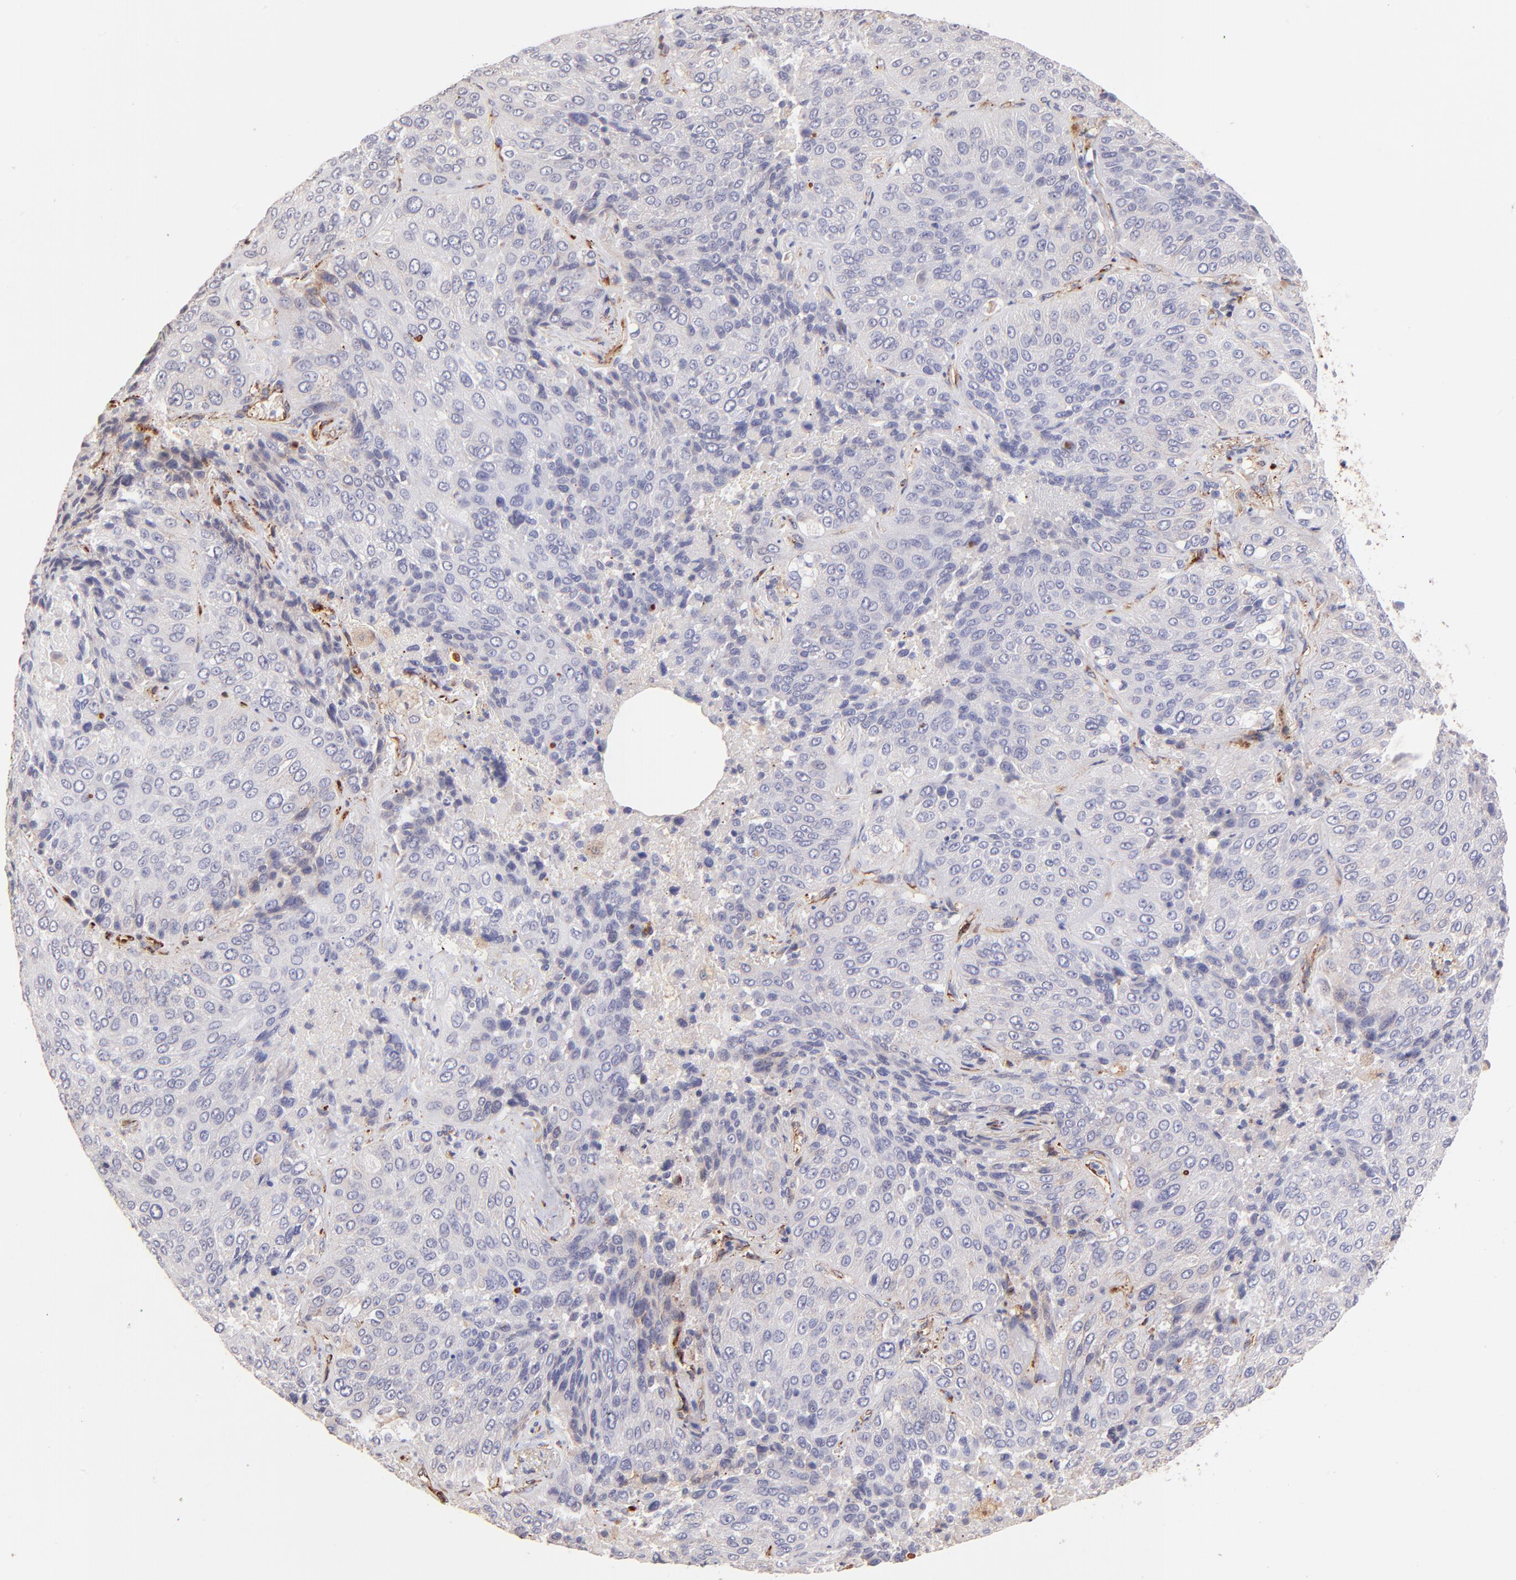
{"staining": {"intensity": "negative", "quantity": "none", "location": "none"}, "tissue": "lung cancer", "cell_type": "Tumor cells", "image_type": "cancer", "snomed": [{"axis": "morphology", "description": "Squamous cell carcinoma, NOS"}, {"axis": "topography", "description": "Lung"}], "caption": "Immunohistochemistry of human lung cancer displays no positivity in tumor cells.", "gene": "SPARC", "patient": {"sex": "male", "age": 54}}